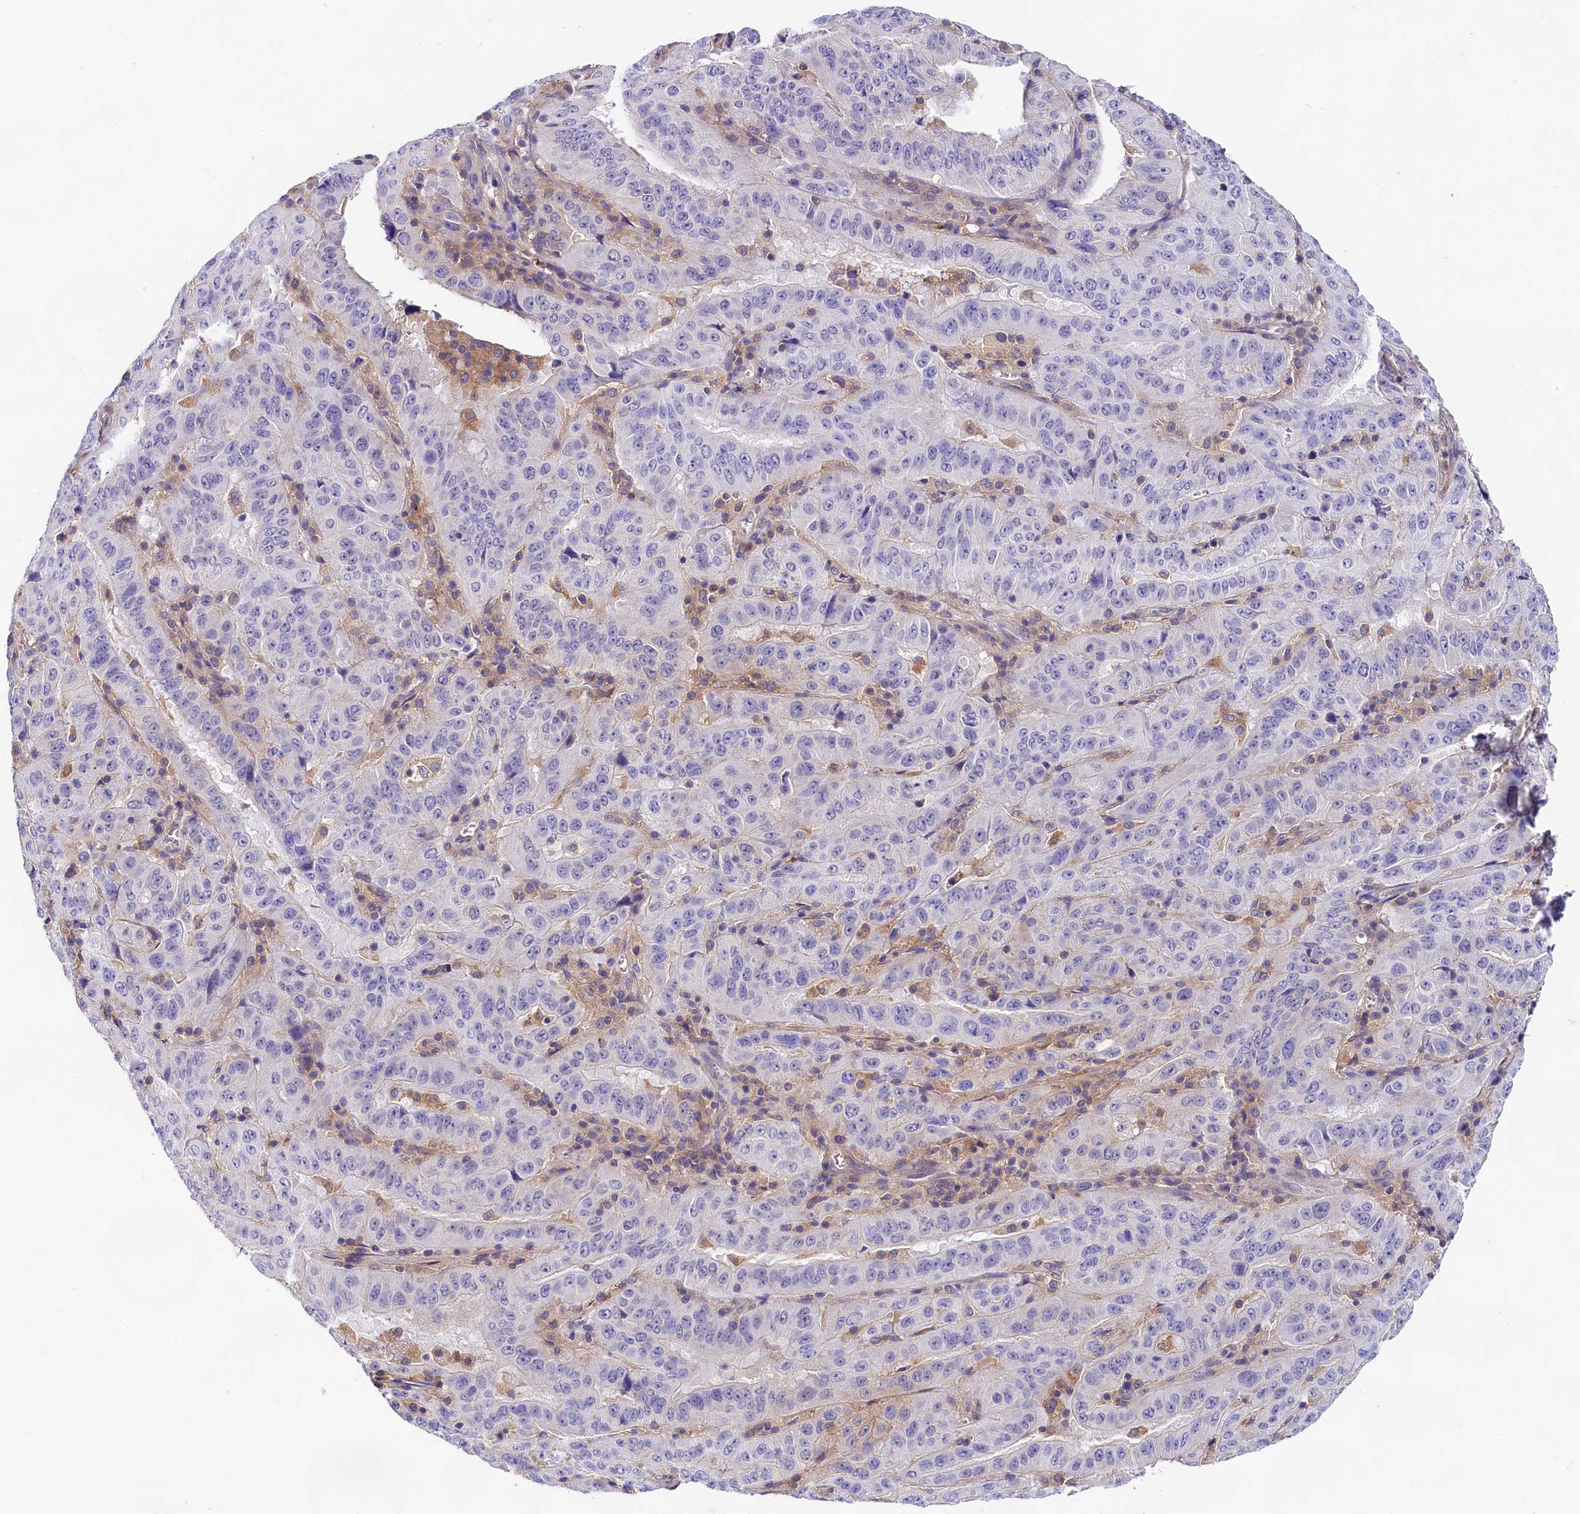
{"staining": {"intensity": "negative", "quantity": "none", "location": "none"}, "tissue": "pancreatic cancer", "cell_type": "Tumor cells", "image_type": "cancer", "snomed": [{"axis": "morphology", "description": "Adenocarcinoma, NOS"}, {"axis": "topography", "description": "Pancreas"}], "caption": "High magnification brightfield microscopy of adenocarcinoma (pancreatic) stained with DAB (brown) and counterstained with hematoxylin (blue): tumor cells show no significant positivity.", "gene": "OAS3", "patient": {"sex": "male", "age": 63}}